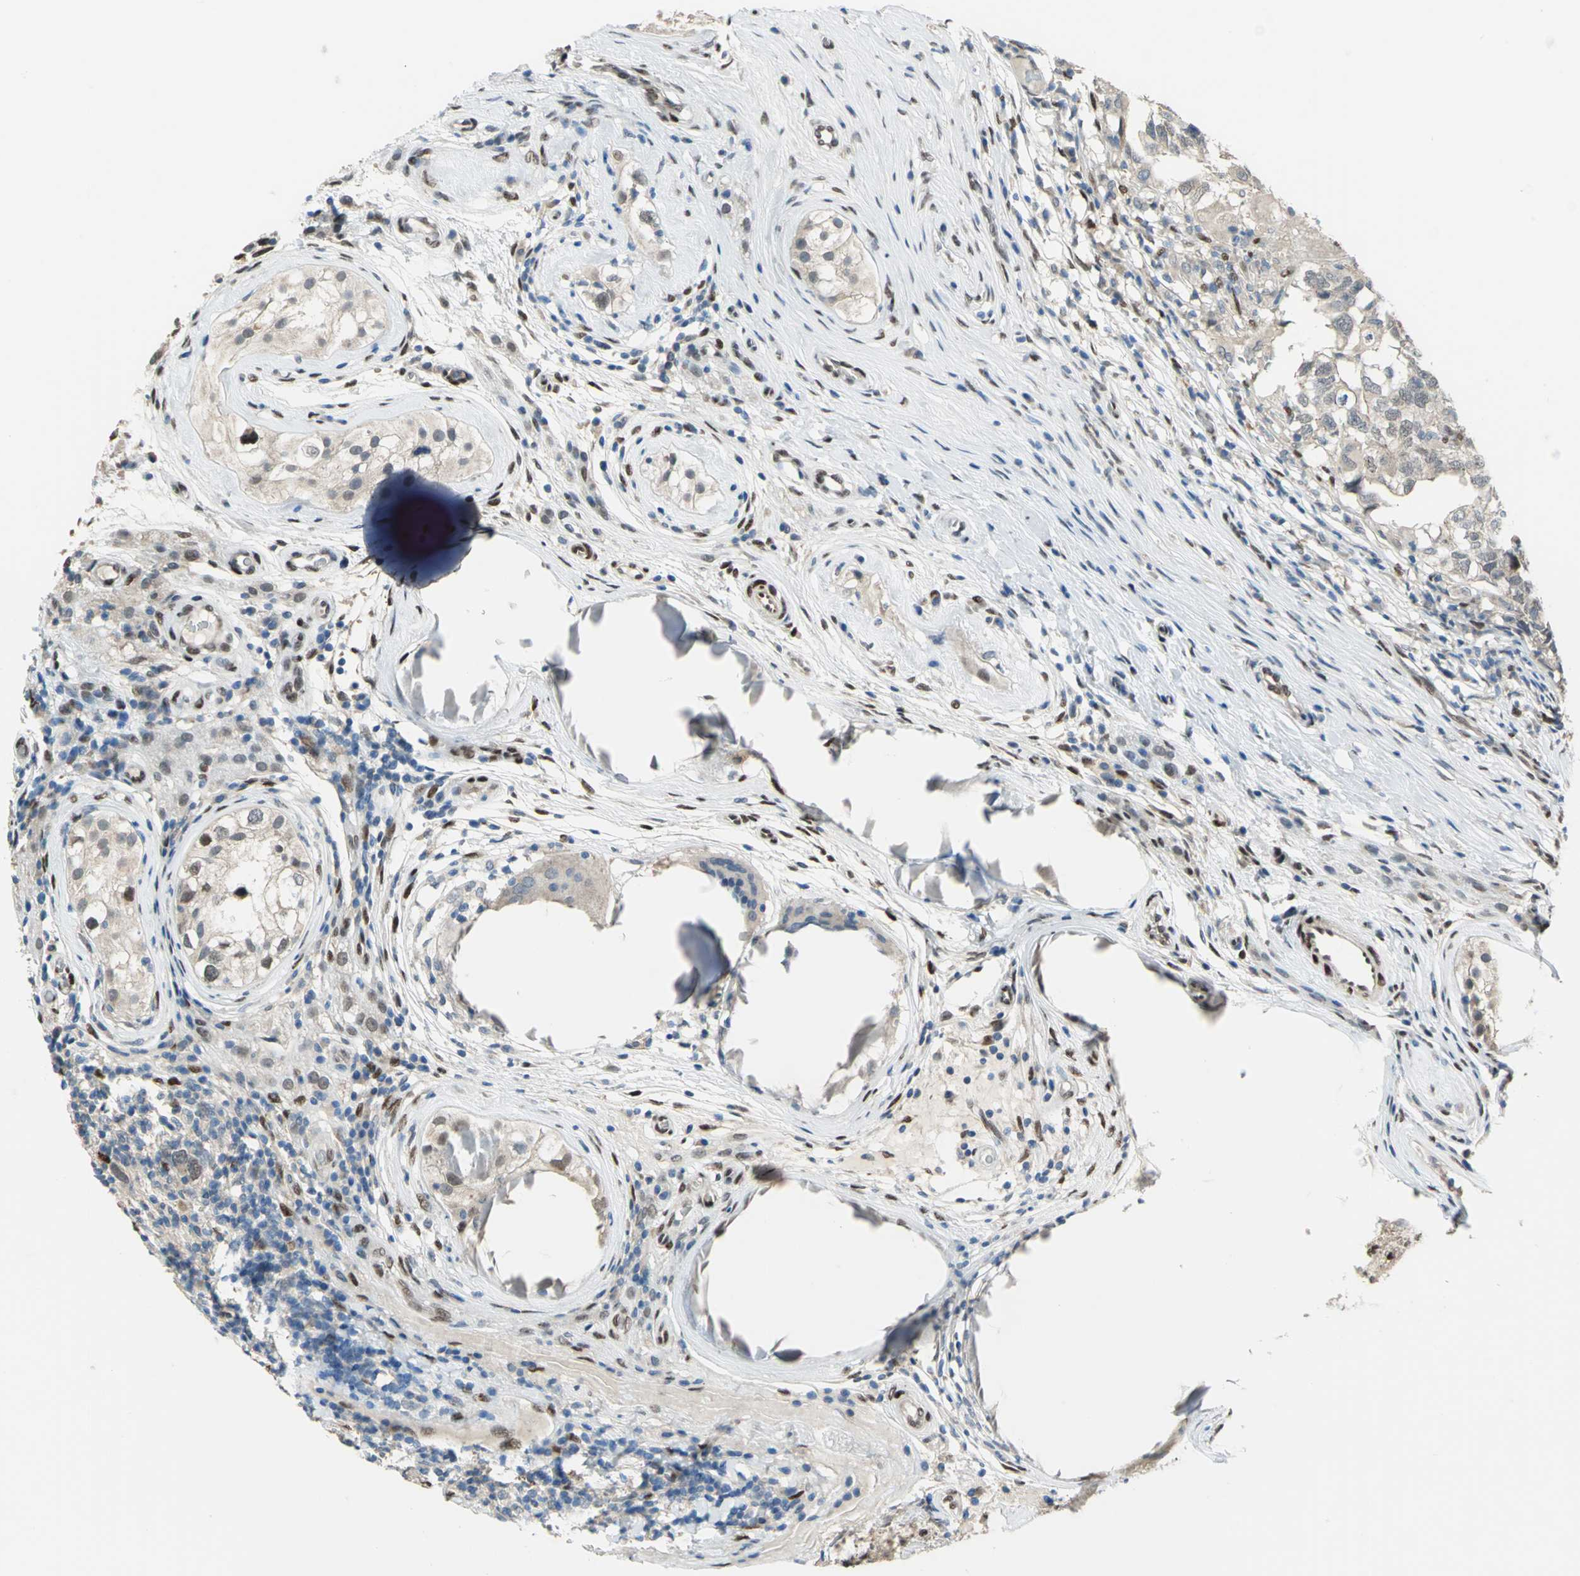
{"staining": {"intensity": "weak", "quantity": ">75%", "location": "cytoplasmic/membranous,nuclear"}, "tissue": "testis cancer", "cell_type": "Tumor cells", "image_type": "cancer", "snomed": [{"axis": "morphology", "description": "Carcinoma, Embryonal, NOS"}, {"axis": "topography", "description": "Testis"}], "caption": "A brown stain labels weak cytoplasmic/membranous and nuclear expression of a protein in embryonal carcinoma (testis) tumor cells.", "gene": "RBFOX2", "patient": {"sex": "male", "age": 21}}